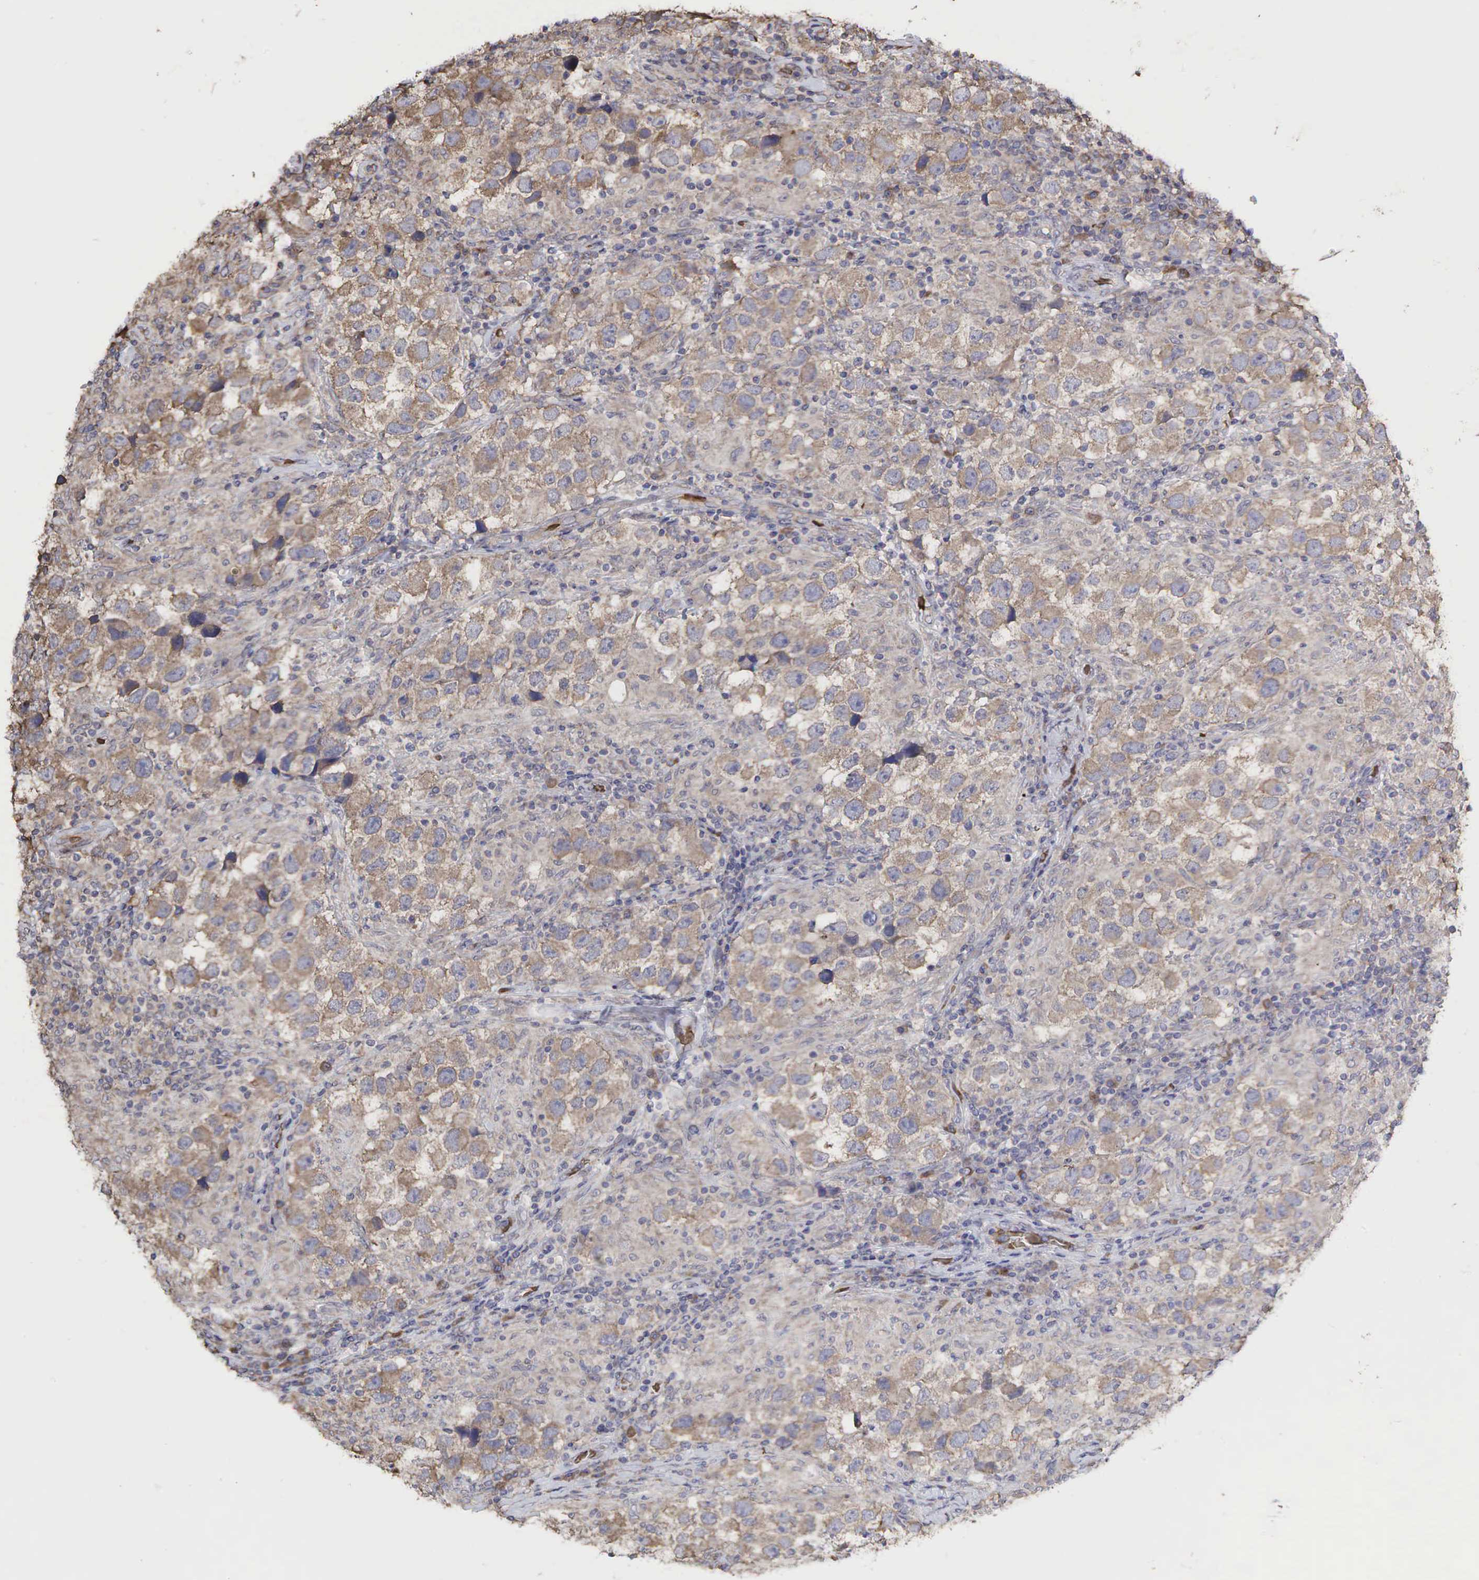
{"staining": {"intensity": "weak", "quantity": ">75%", "location": "cytoplasmic/membranous"}, "tissue": "testis cancer", "cell_type": "Tumor cells", "image_type": "cancer", "snomed": [{"axis": "morphology", "description": "Carcinoma, Embryonal, NOS"}, {"axis": "topography", "description": "Testis"}], "caption": "Embryonal carcinoma (testis) stained with a brown dye shows weak cytoplasmic/membranous positive expression in approximately >75% of tumor cells.", "gene": "PABPC5", "patient": {"sex": "male", "age": 21}}